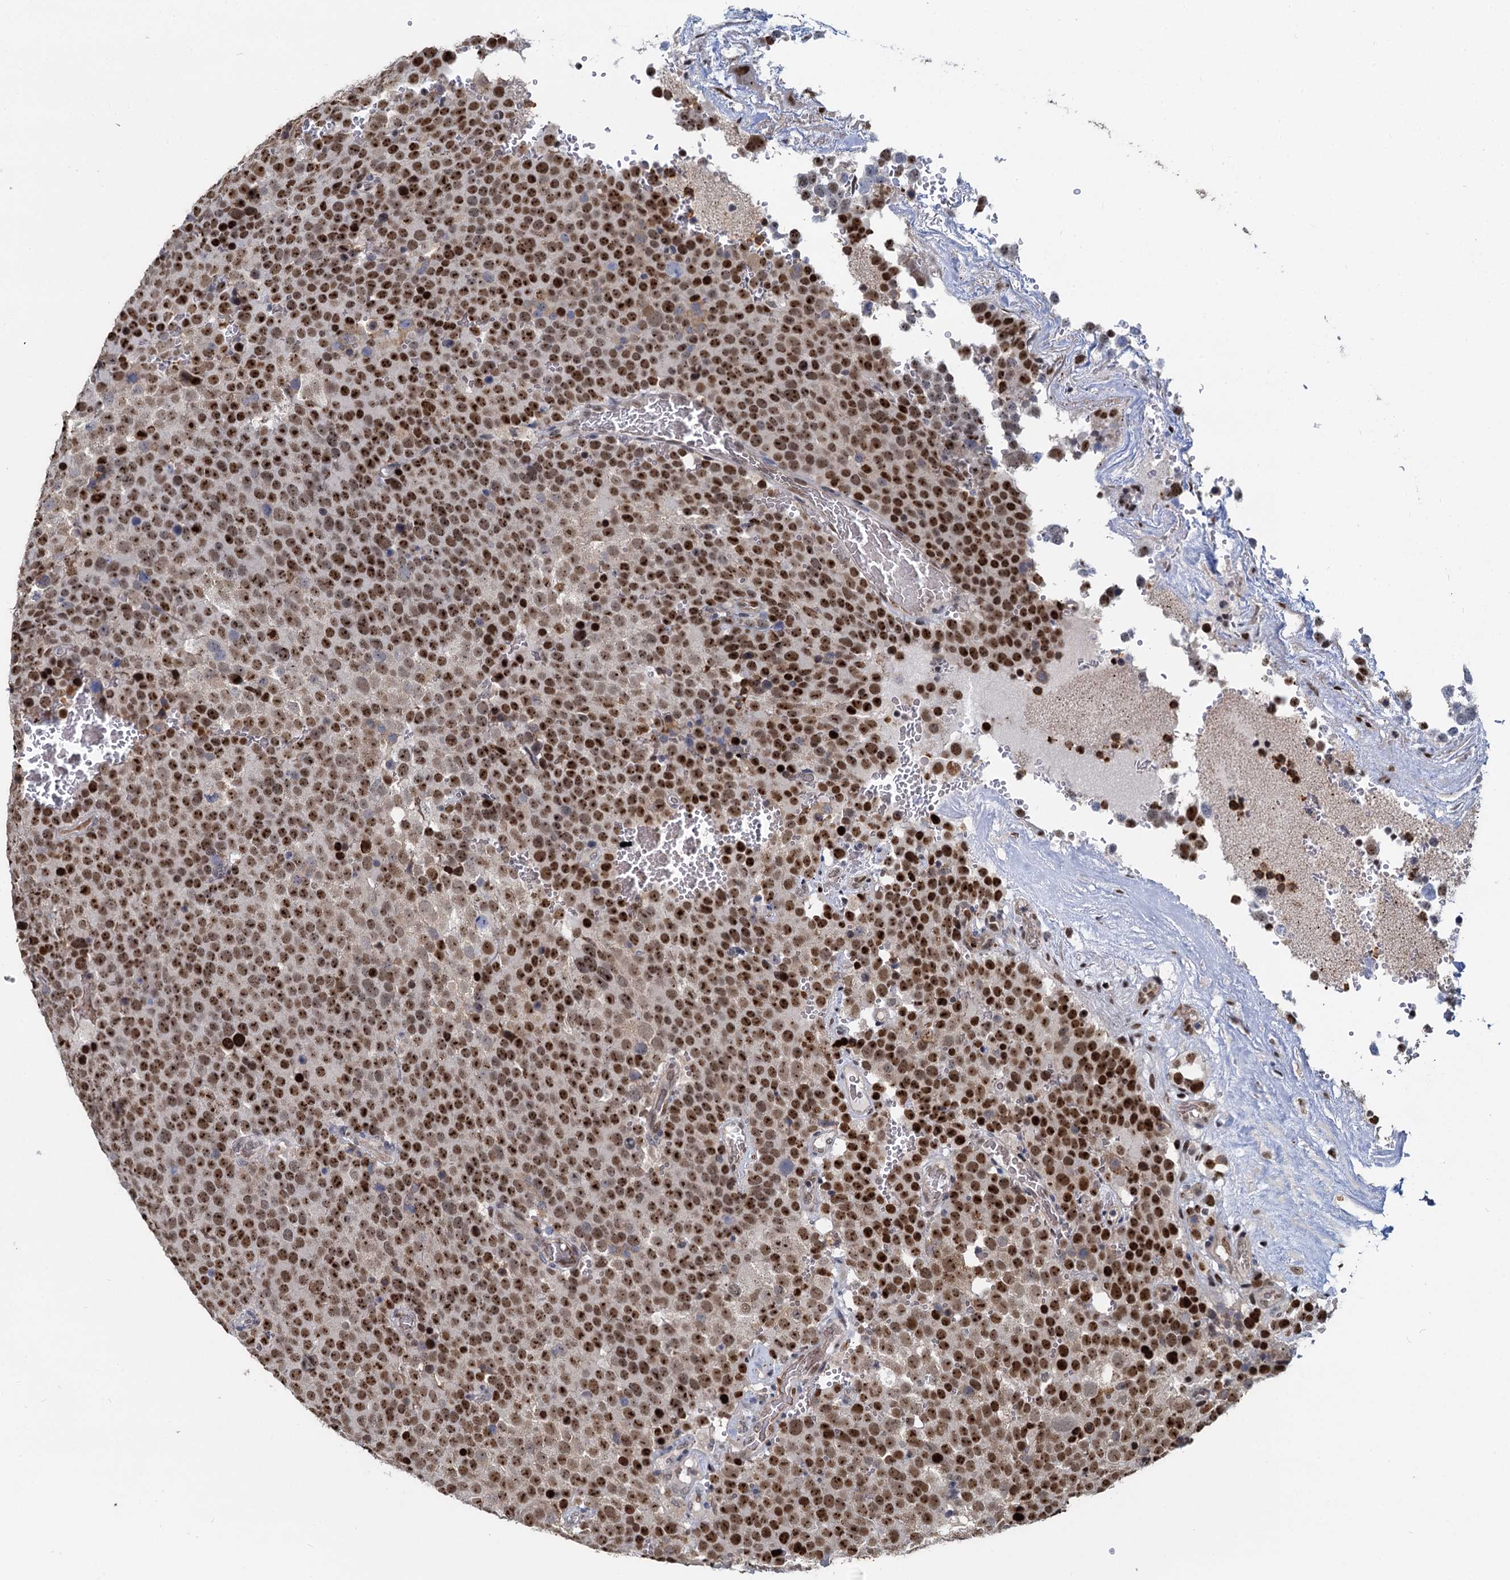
{"staining": {"intensity": "moderate", "quantity": ">75%", "location": "nuclear"}, "tissue": "testis cancer", "cell_type": "Tumor cells", "image_type": "cancer", "snomed": [{"axis": "morphology", "description": "Seminoma, NOS"}, {"axis": "topography", "description": "Testis"}], "caption": "Testis seminoma tissue exhibits moderate nuclear positivity in about >75% of tumor cells", "gene": "ANKRD49", "patient": {"sex": "male", "age": 71}}